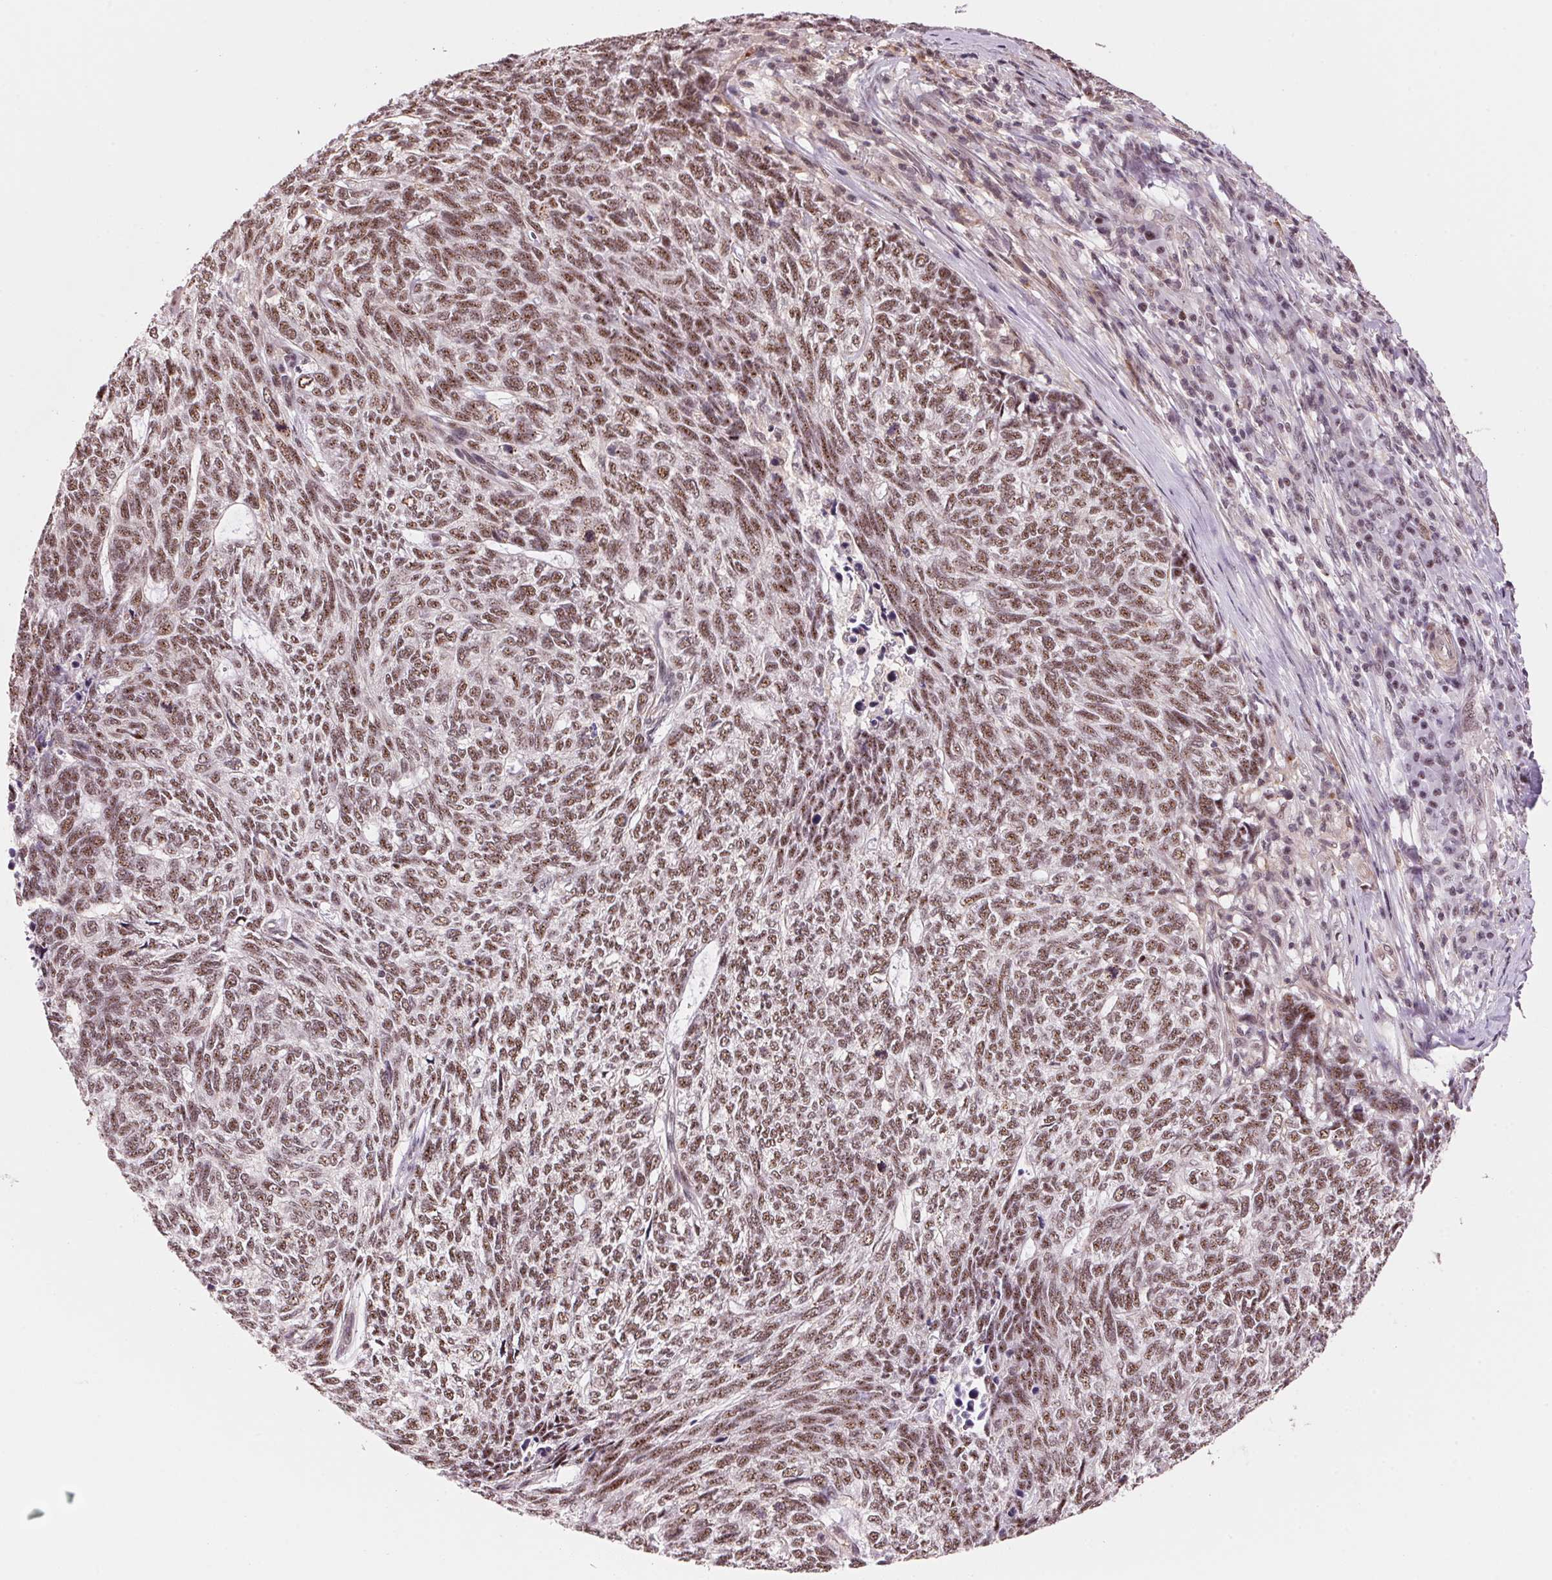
{"staining": {"intensity": "moderate", "quantity": ">75%", "location": "nuclear"}, "tissue": "skin cancer", "cell_type": "Tumor cells", "image_type": "cancer", "snomed": [{"axis": "morphology", "description": "Basal cell carcinoma"}, {"axis": "topography", "description": "Skin"}], "caption": "A brown stain shows moderate nuclear expression of a protein in skin cancer tumor cells.", "gene": "HNRNPDL", "patient": {"sex": "female", "age": 65}}